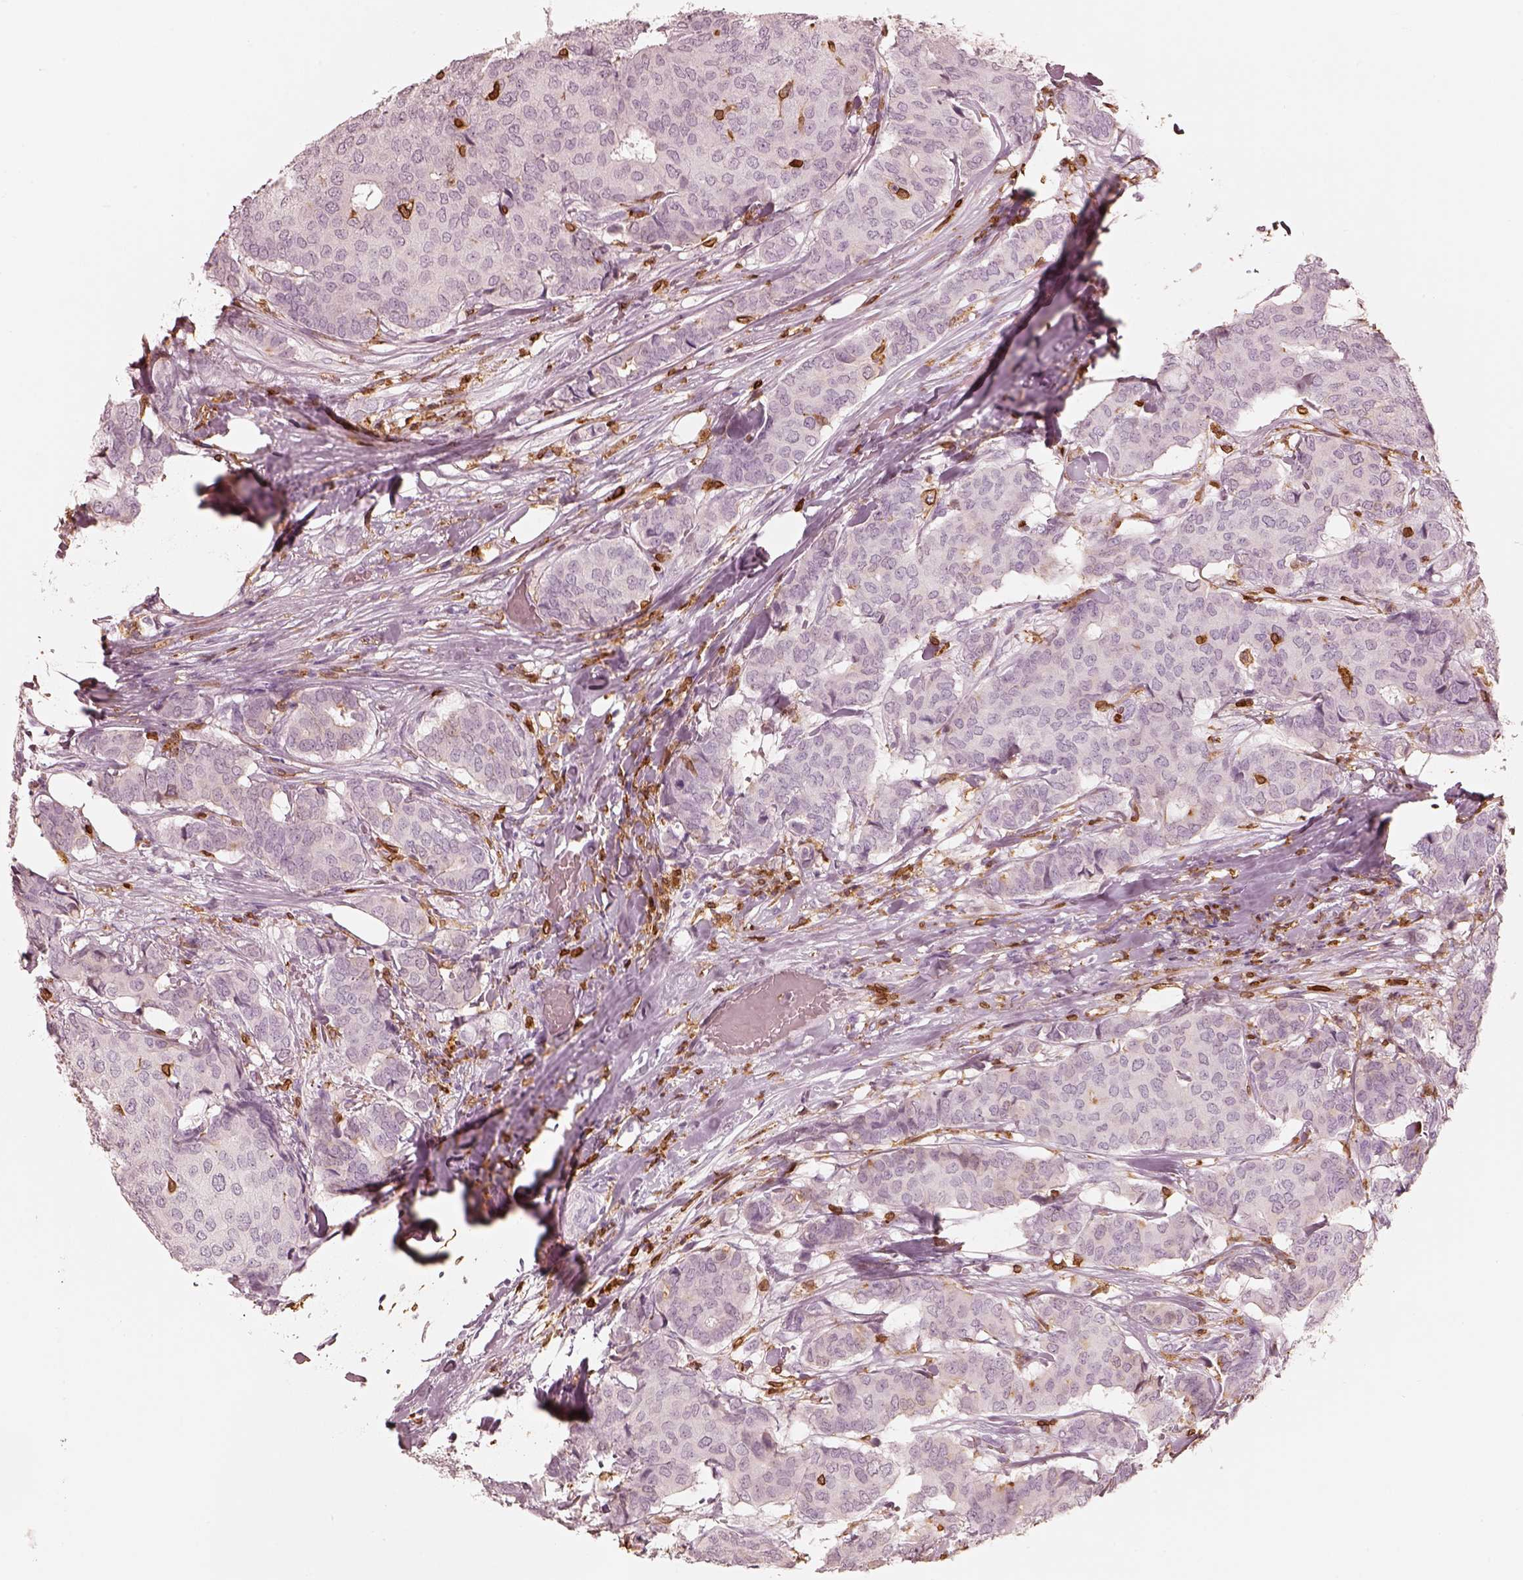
{"staining": {"intensity": "negative", "quantity": "none", "location": "none"}, "tissue": "breast cancer", "cell_type": "Tumor cells", "image_type": "cancer", "snomed": [{"axis": "morphology", "description": "Duct carcinoma"}, {"axis": "topography", "description": "Breast"}], "caption": "A photomicrograph of intraductal carcinoma (breast) stained for a protein reveals no brown staining in tumor cells.", "gene": "ALOX5", "patient": {"sex": "female", "age": 75}}